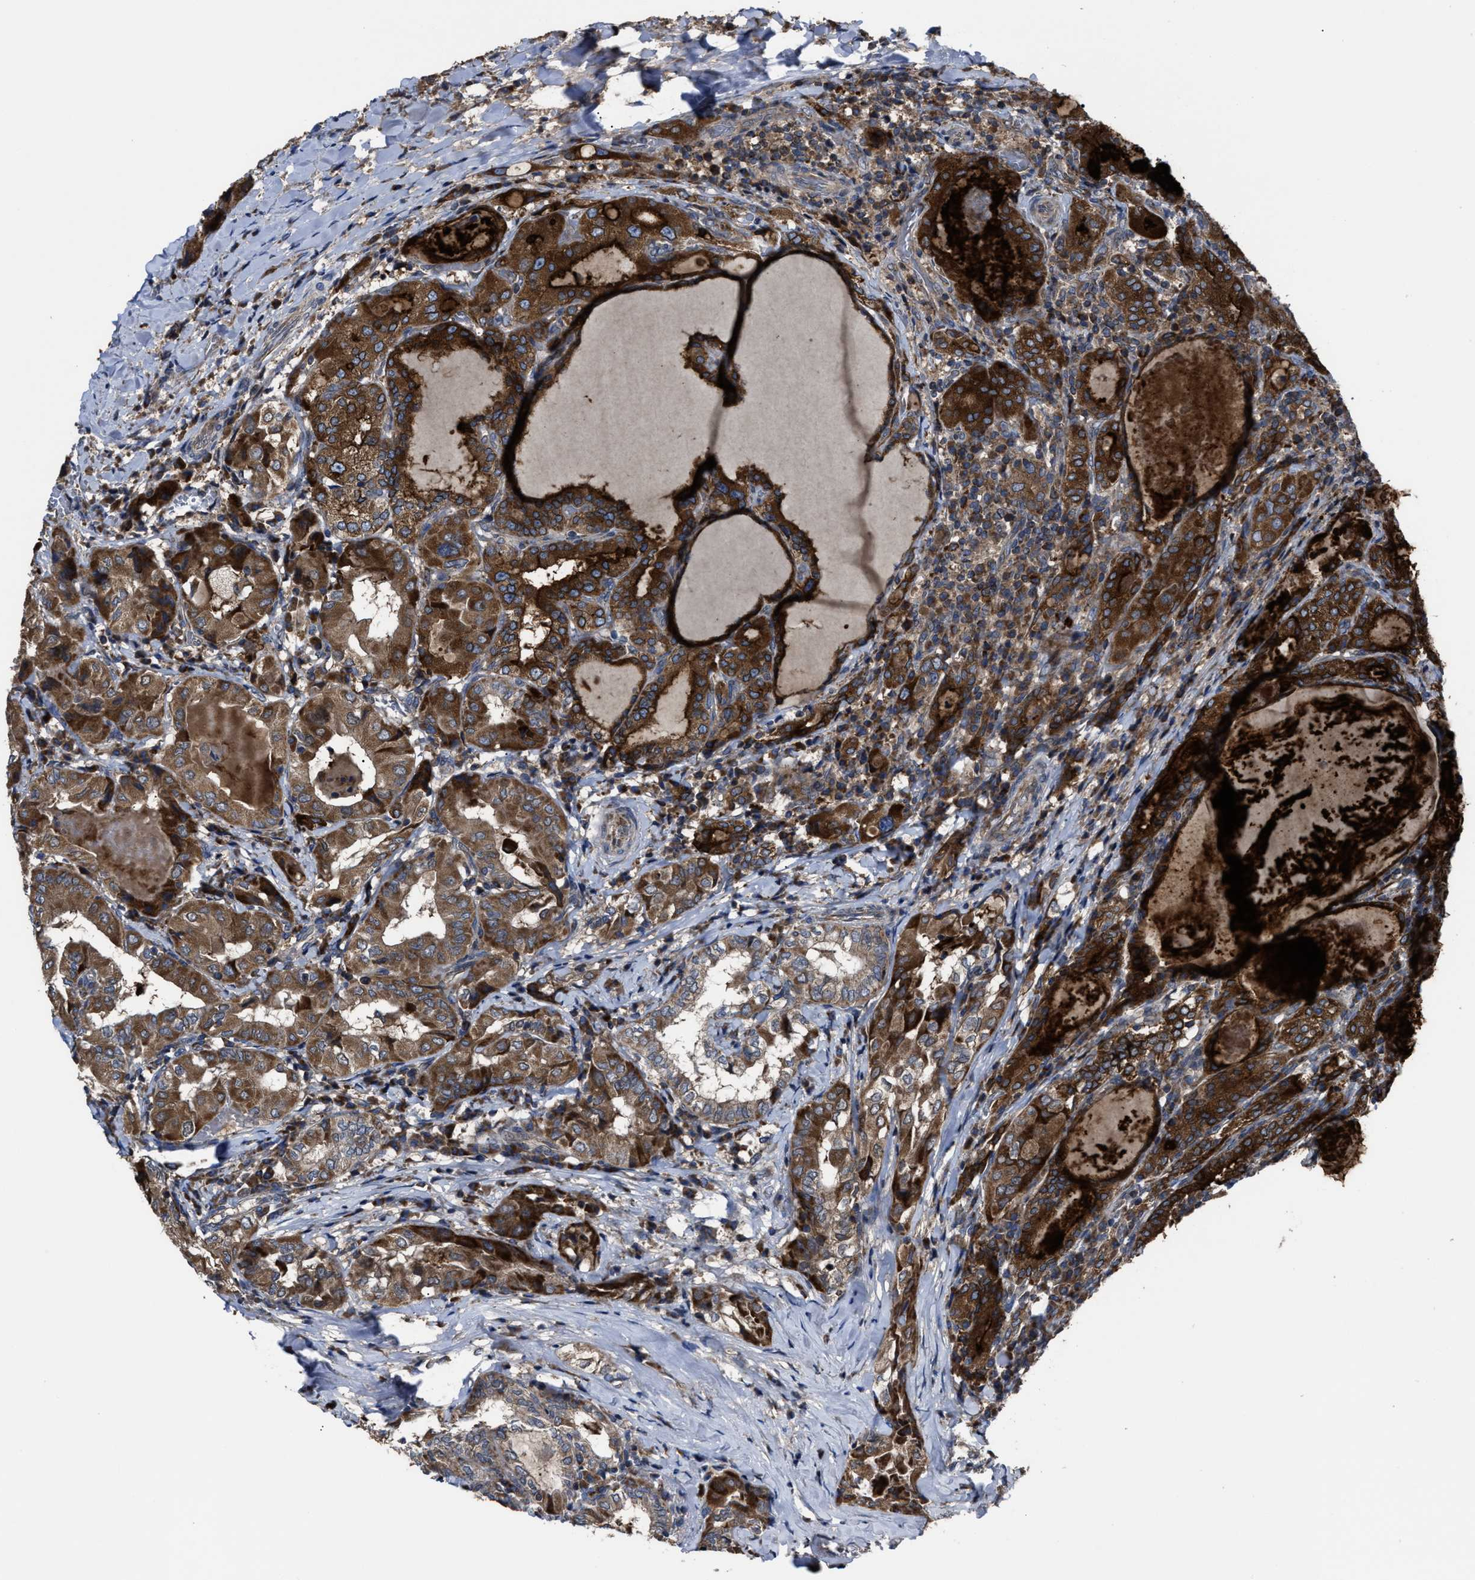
{"staining": {"intensity": "strong", "quantity": ">75%", "location": "cytoplasmic/membranous"}, "tissue": "thyroid cancer", "cell_type": "Tumor cells", "image_type": "cancer", "snomed": [{"axis": "morphology", "description": "Papillary adenocarcinoma, NOS"}, {"axis": "topography", "description": "Thyroid gland"}], "caption": "A high-resolution histopathology image shows immunohistochemistry (IHC) staining of papillary adenocarcinoma (thyroid), which exhibits strong cytoplasmic/membranous expression in approximately >75% of tumor cells.", "gene": "PASK", "patient": {"sex": "female", "age": 42}}